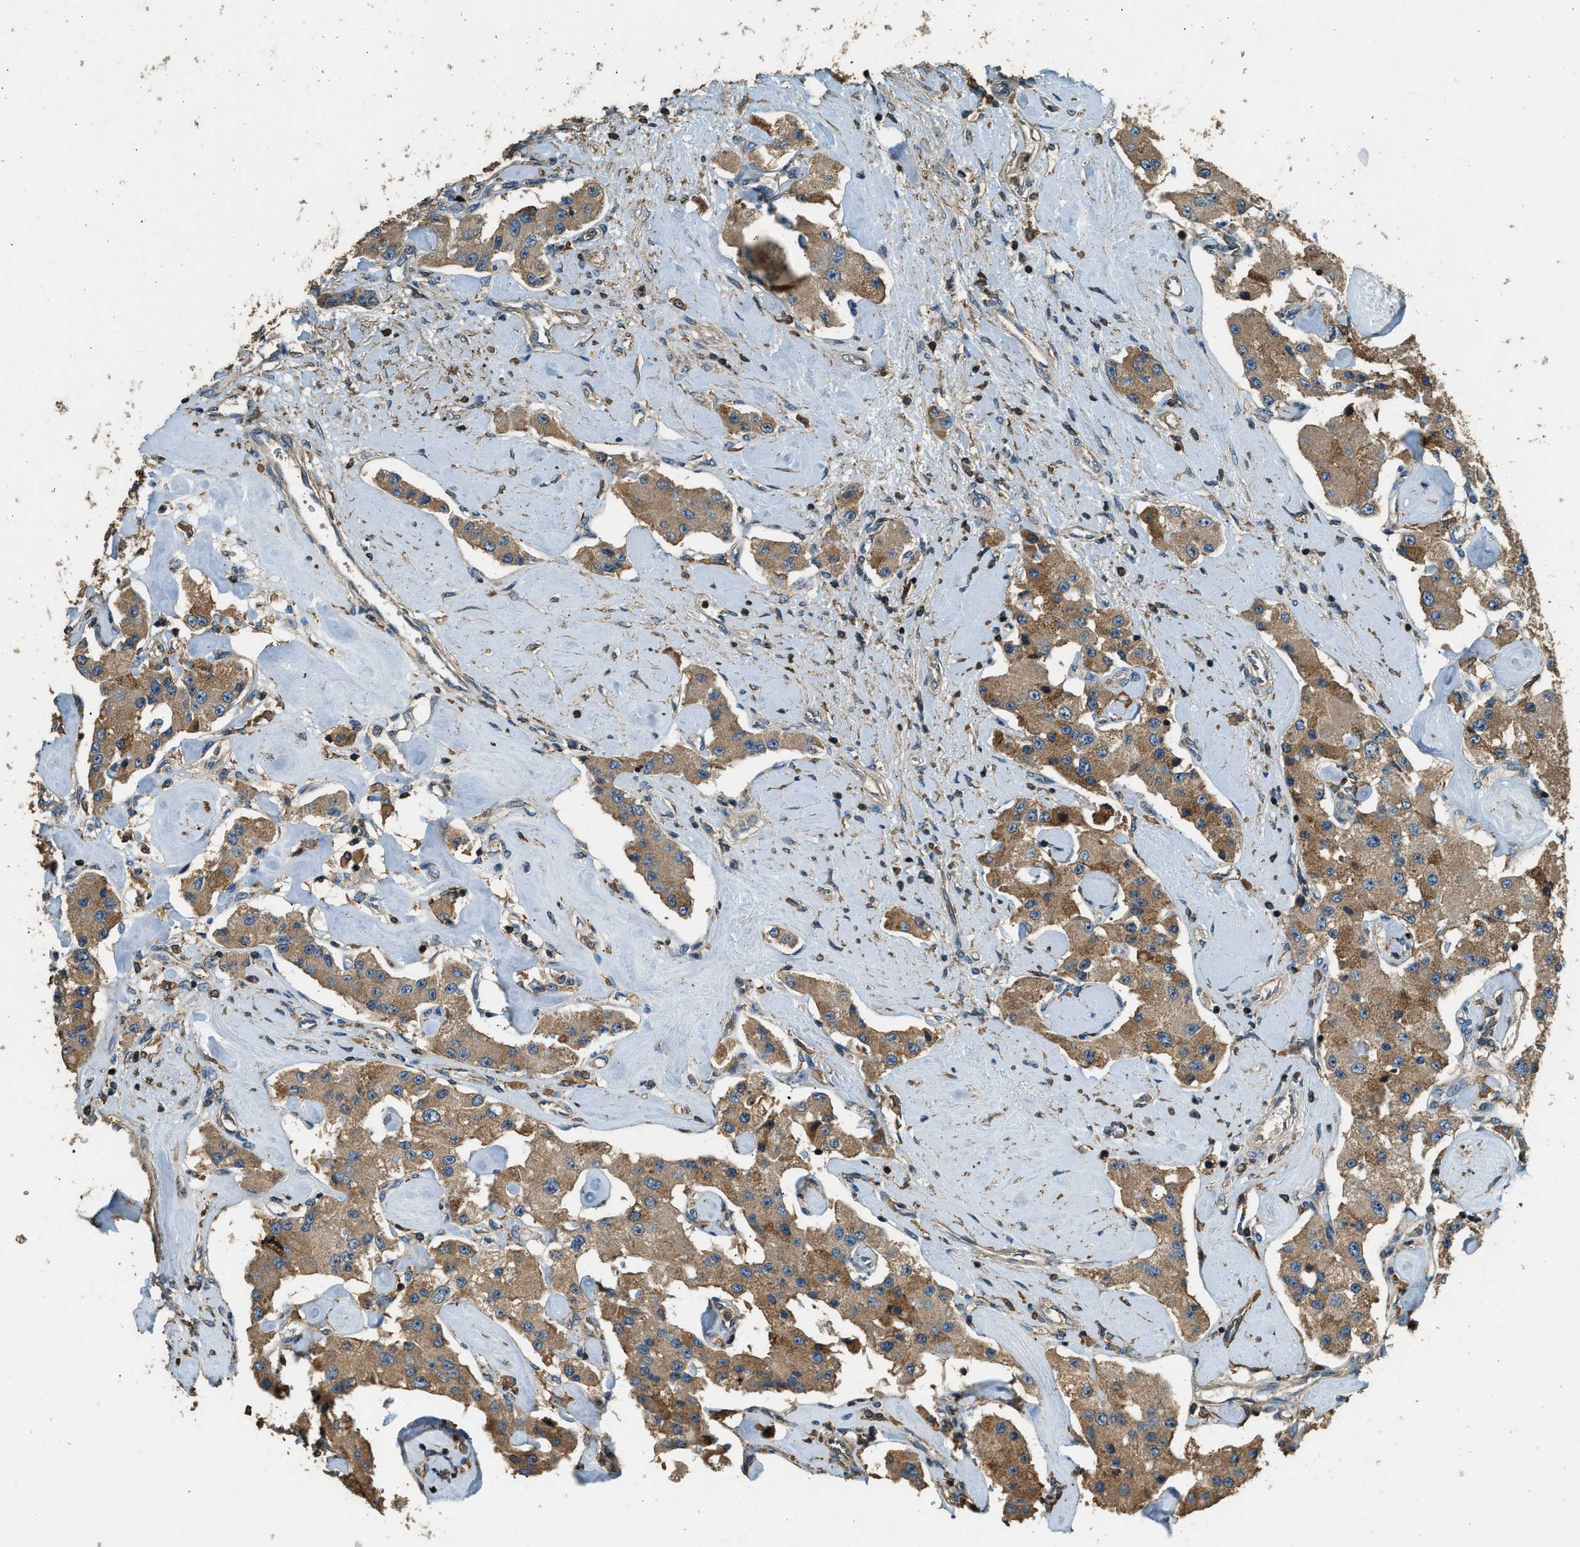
{"staining": {"intensity": "moderate", "quantity": ">75%", "location": "cytoplasmic/membranous"}, "tissue": "carcinoid", "cell_type": "Tumor cells", "image_type": "cancer", "snomed": [{"axis": "morphology", "description": "Carcinoid, malignant, NOS"}, {"axis": "topography", "description": "Pancreas"}], "caption": "Moderate cytoplasmic/membranous protein expression is identified in approximately >75% of tumor cells in carcinoid.", "gene": "ERGIC1", "patient": {"sex": "male", "age": 41}}